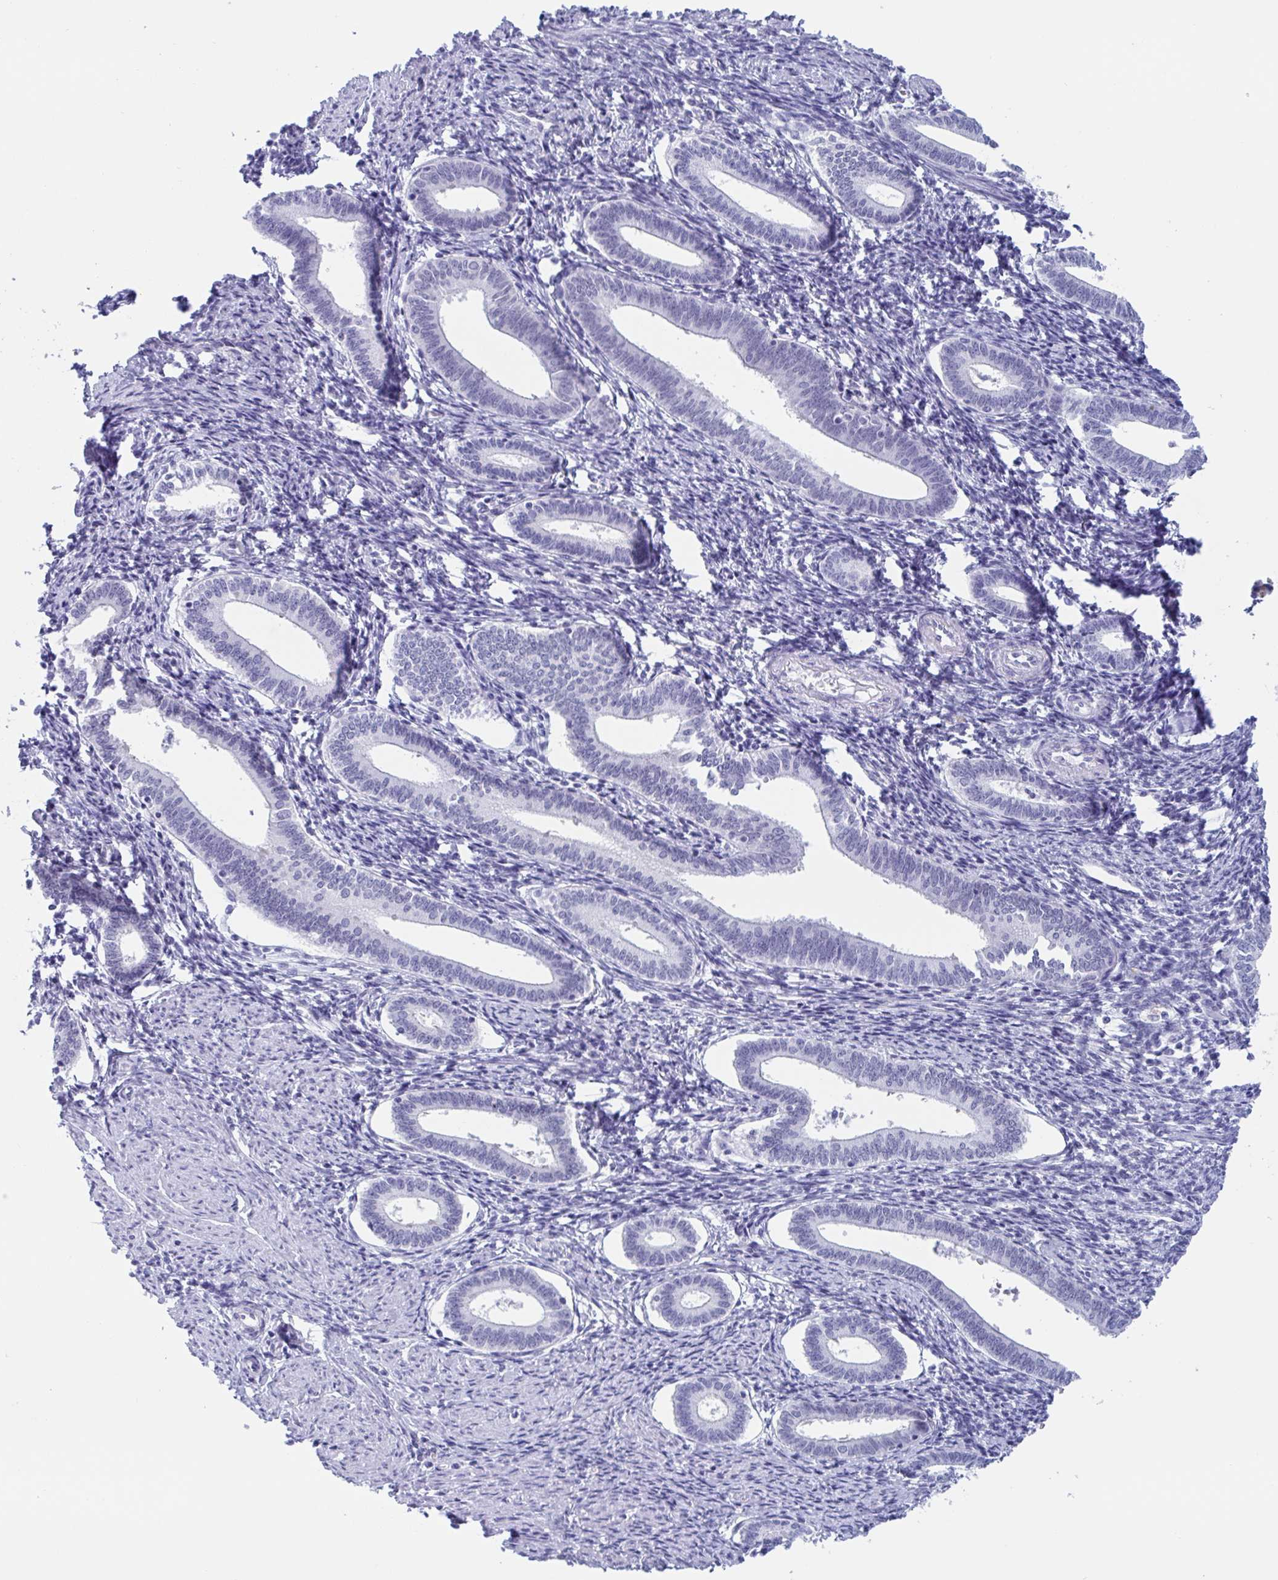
{"staining": {"intensity": "negative", "quantity": "none", "location": "none"}, "tissue": "endometrium", "cell_type": "Cells in endometrial stroma", "image_type": "normal", "snomed": [{"axis": "morphology", "description": "Normal tissue, NOS"}, {"axis": "topography", "description": "Endometrium"}], "caption": "High power microscopy image of an IHC micrograph of normal endometrium, revealing no significant expression in cells in endometrial stroma. (DAB immunohistochemistry (IHC) with hematoxylin counter stain).", "gene": "CDX4", "patient": {"sex": "female", "age": 41}}